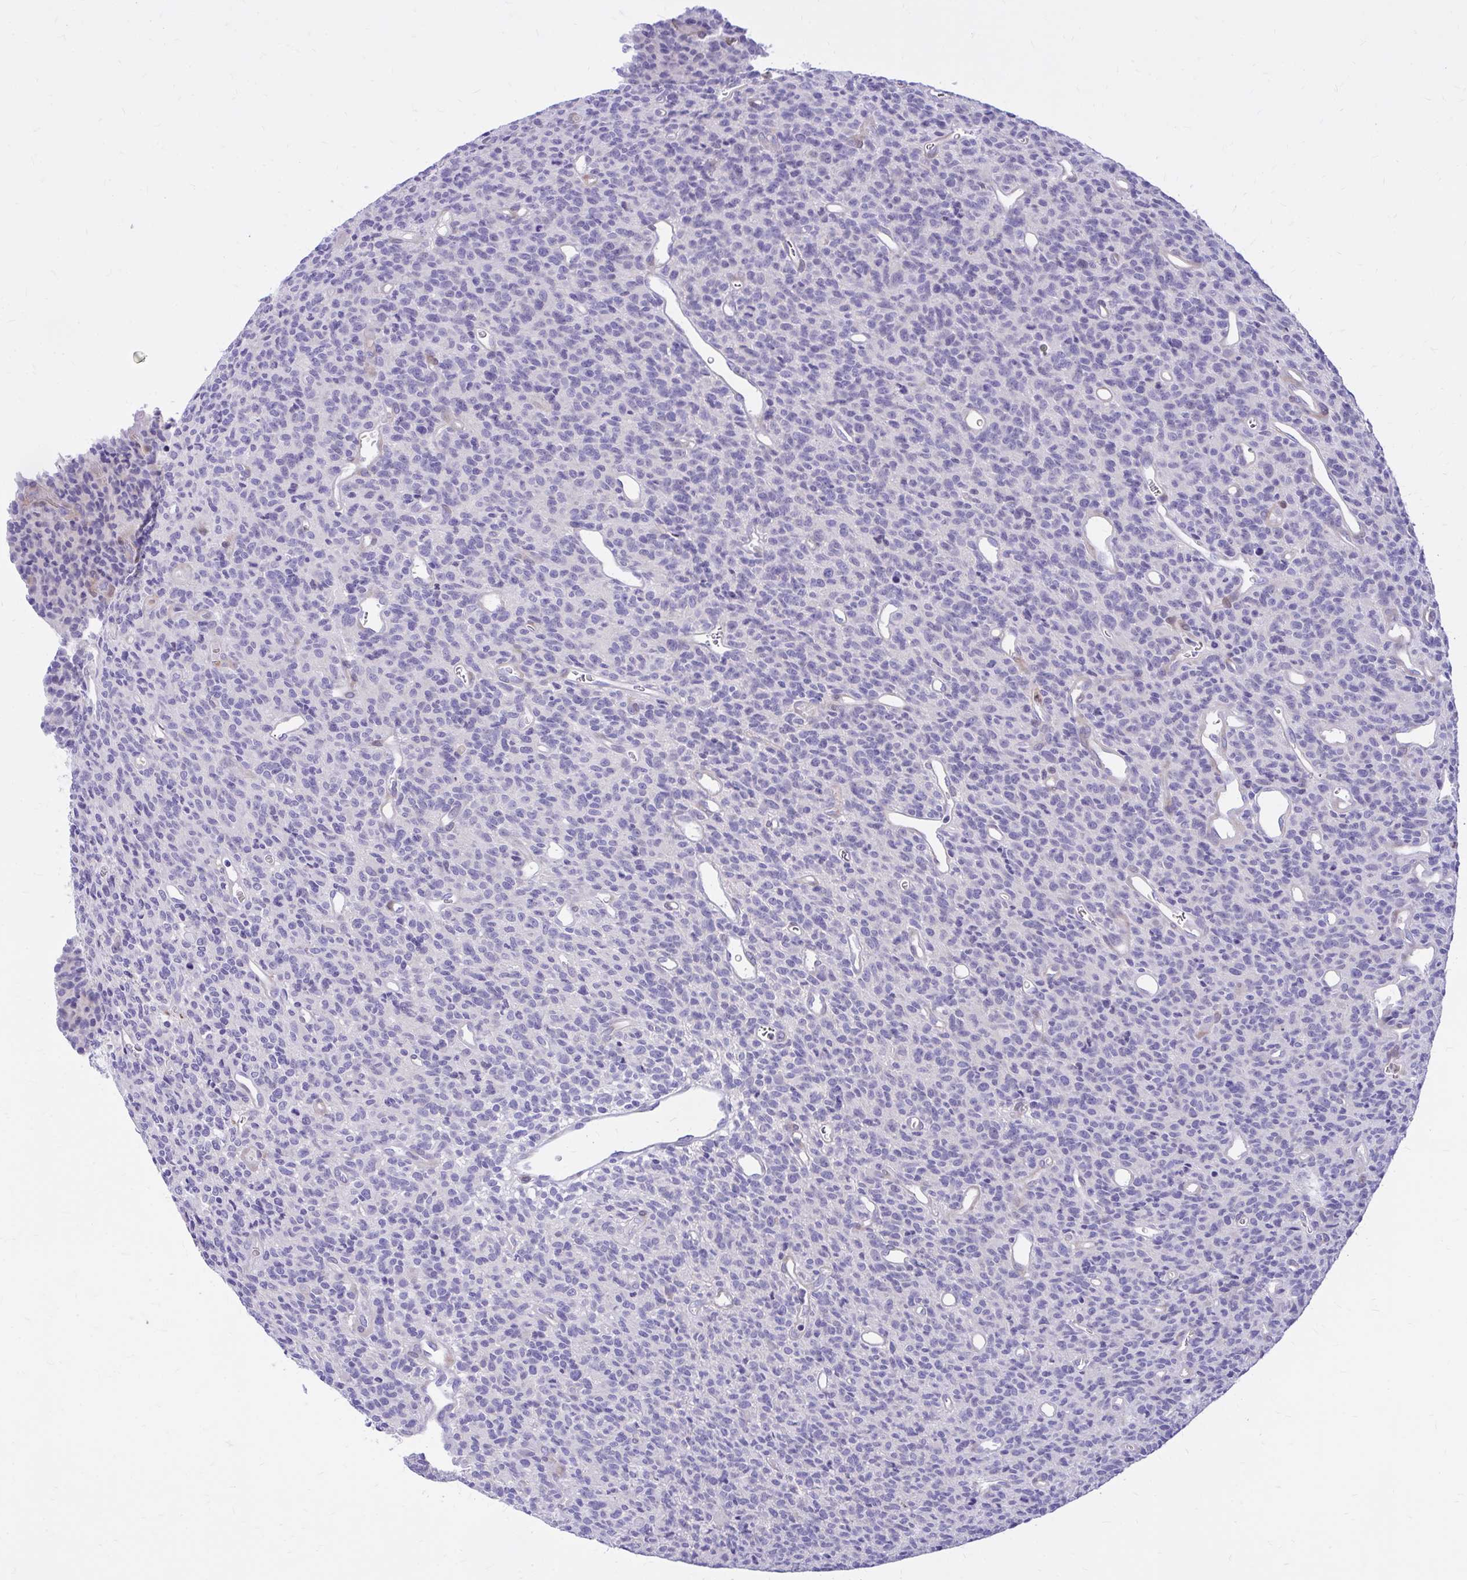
{"staining": {"intensity": "negative", "quantity": "none", "location": "none"}, "tissue": "glioma", "cell_type": "Tumor cells", "image_type": "cancer", "snomed": [{"axis": "morphology", "description": "Glioma, malignant, High grade"}, {"axis": "topography", "description": "Brain"}], "caption": "Immunohistochemistry (IHC) image of human malignant glioma (high-grade) stained for a protein (brown), which displays no expression in tumor cells.", "gene": "ADAMTSL1", "patient": {"sex": "male", "age": 76}}